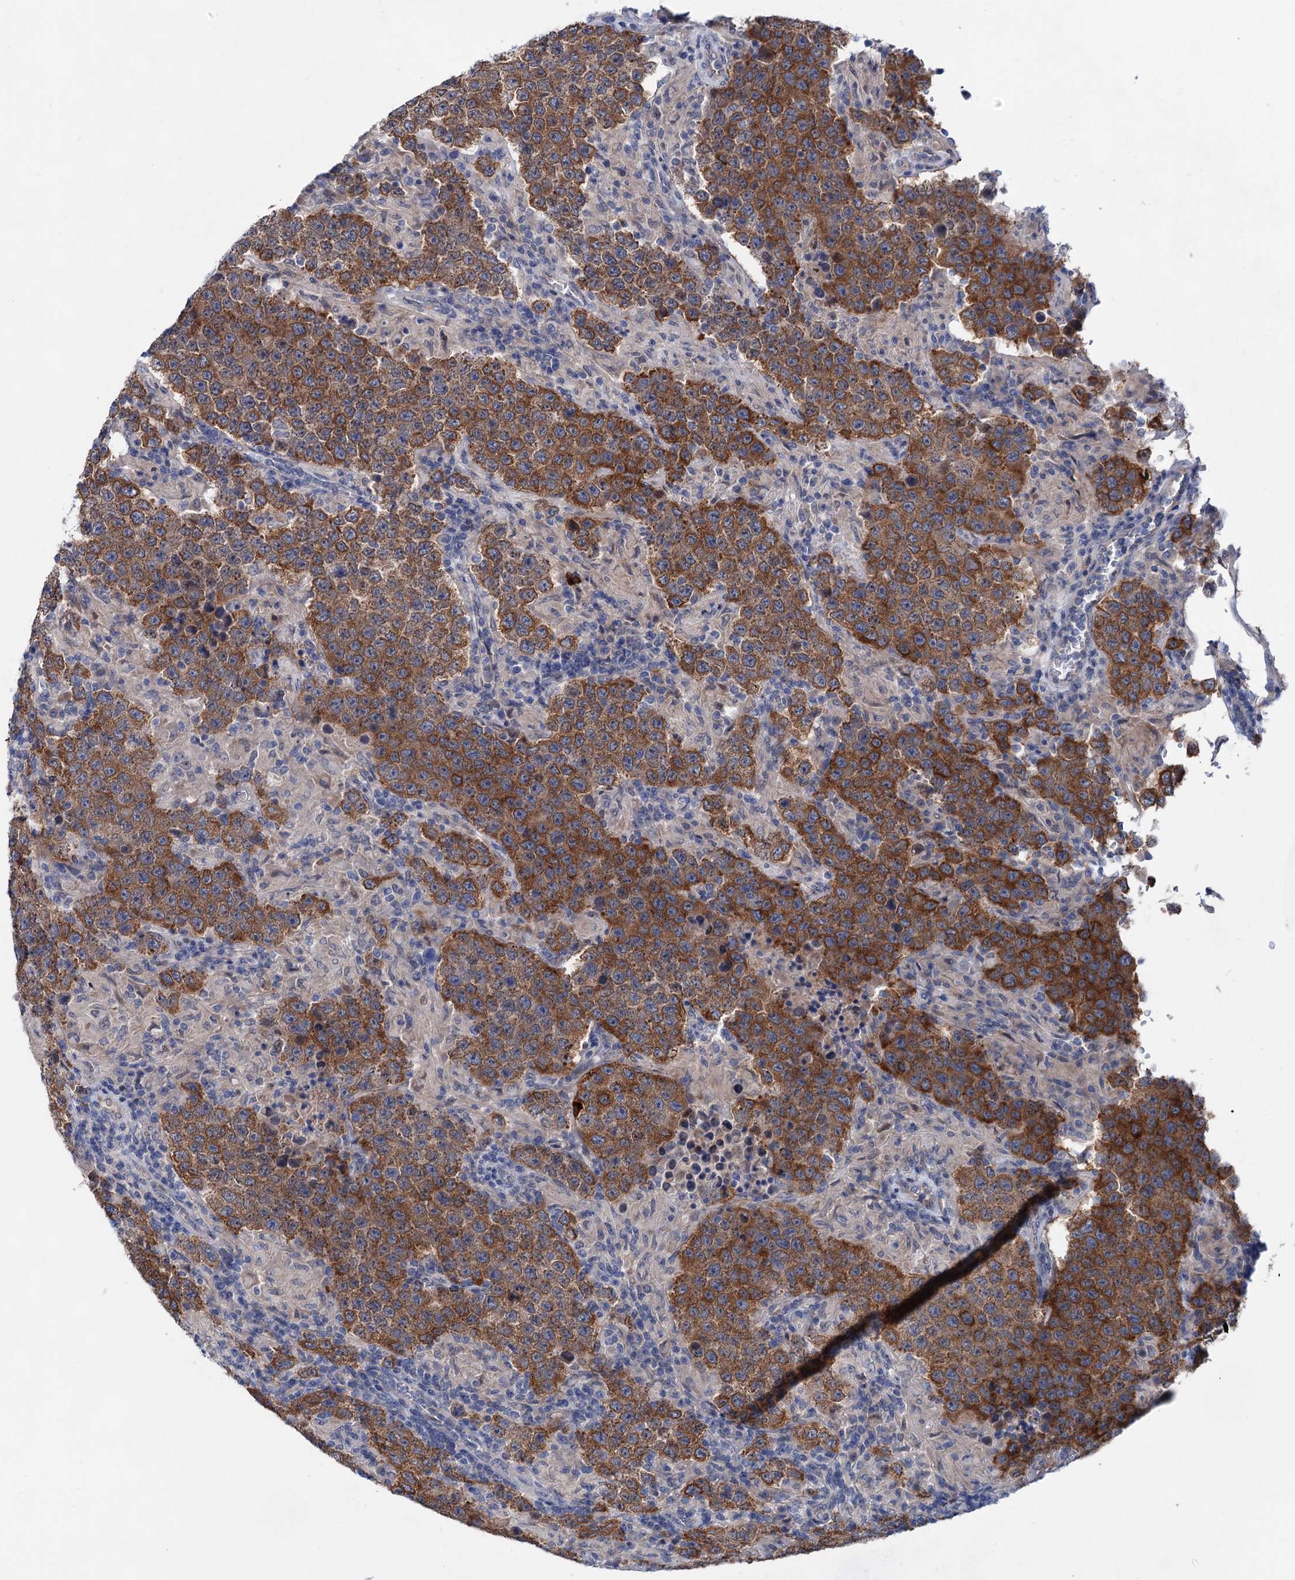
{"staining": {"intensity": "strong", "quantity": ">75%", "location": "cytoplasmic/membranous"}, "tissue": "testis cancer", "cell_type": "Tumor cells", "image_type": "cancer", "snomed": [{"axis": "morphology", "description": "Normal tissue, NOS"}, {"axis": "morphology", "description": "Urothelial carcinoma, High grade"}, {"axis": "morphology", "description": "Seminoma, NOS"}, {"axis": "morphology", "description": "Carcinoma, Embryonal, NOS"}, {"axis": "topography", "description": "Urinary bladder"}, {"axis": "topography", "description": "Testis"}], "caption": "Tumor cells display high levels of strong cytoplasmic/membranous positivity in approximately >75% of cells in human testis high-grade urothelial carcinoma.", "gene": "MORN3", "patient": {"sex": "male", "age": 41}}